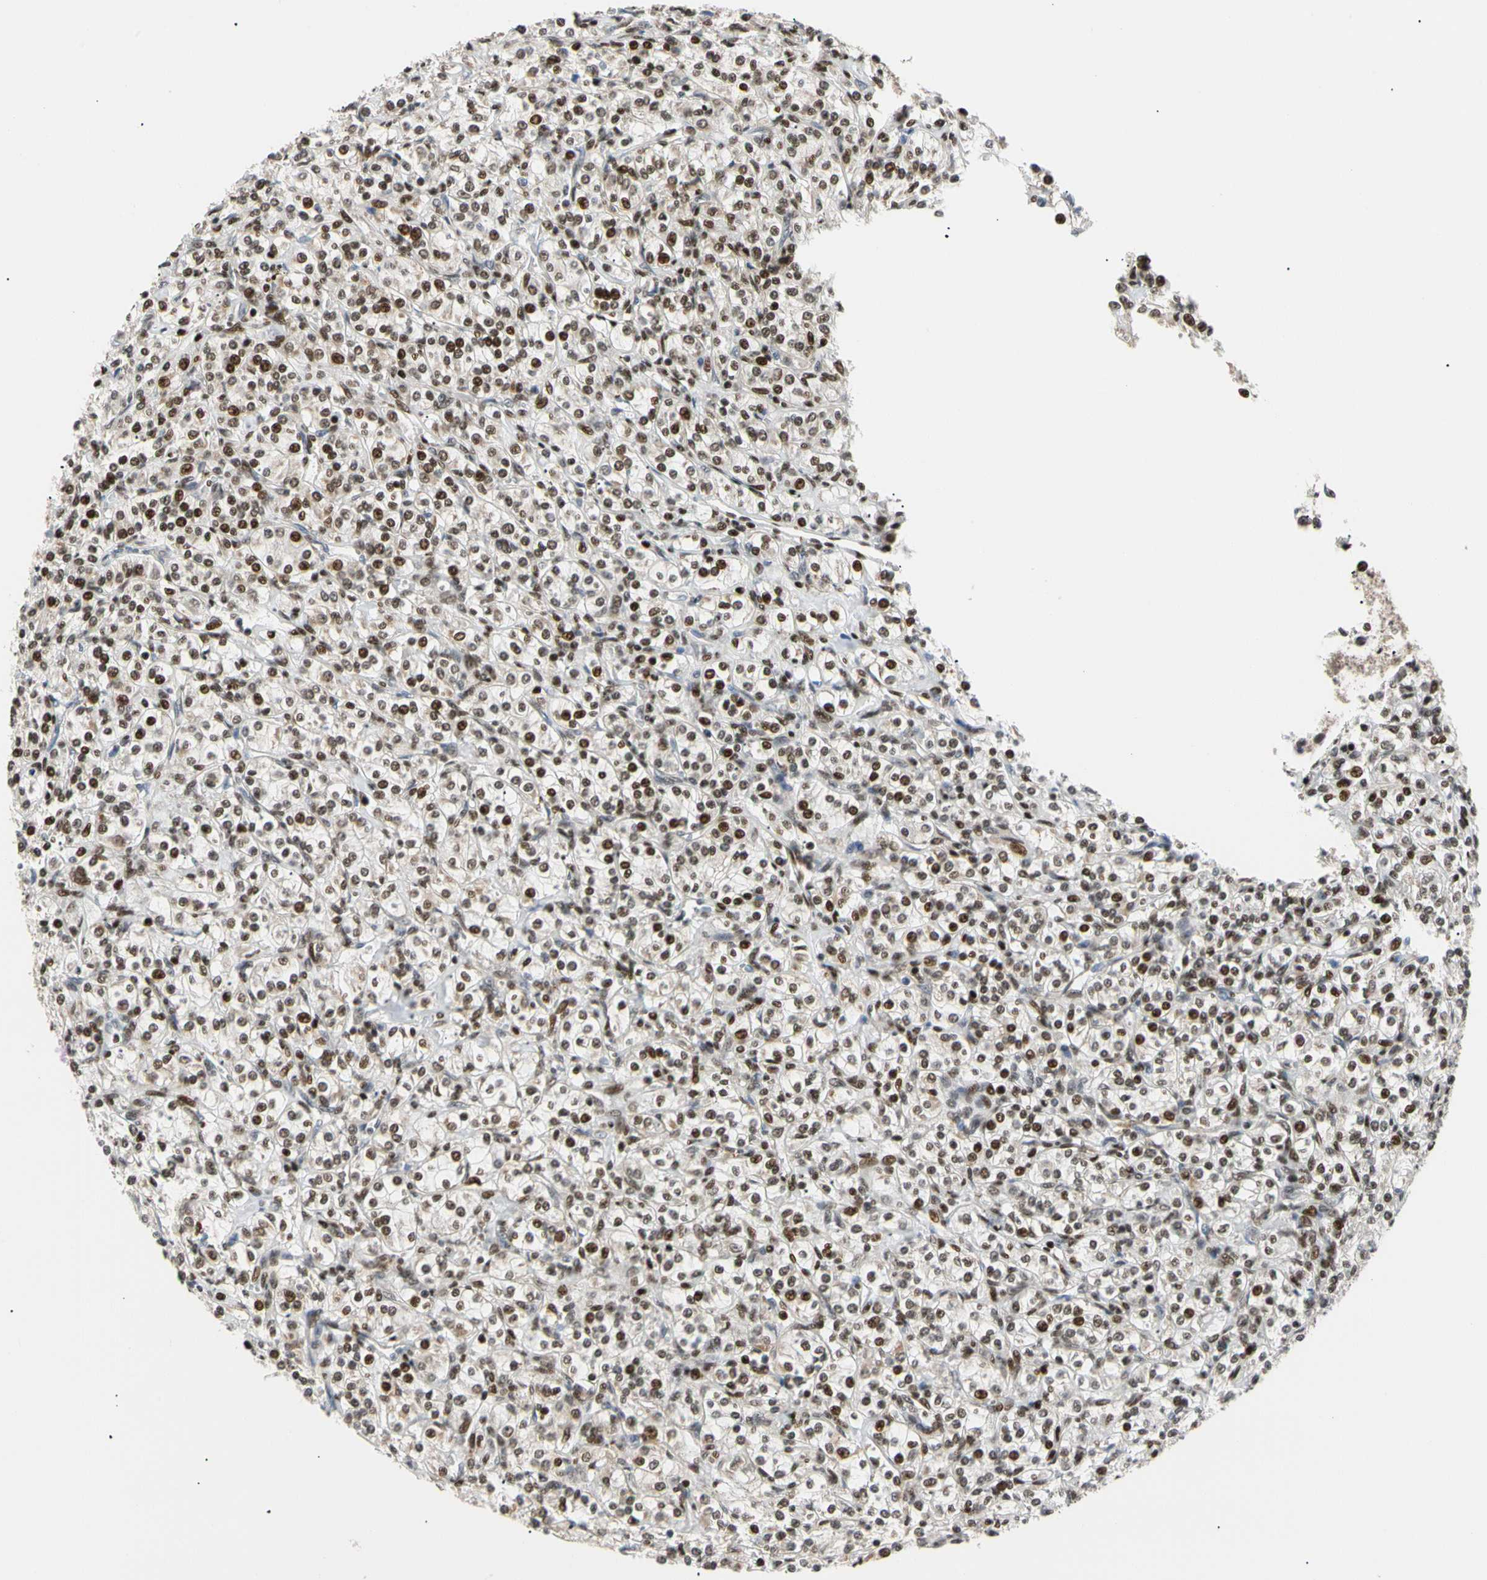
{"staining": {"intensity": "strong", "quantity": "25%-75%", "location": "nuclear"}, "tissue": "renal cancer", "cell_type": "Tumor cells", "image_type": "cancer", "snomed": [{"axis": "morphology", "description": "Adenocarcinoma, NOS"}, {"axis": "topography", "description": "Kidney"}], "caption": "This image exhibits immunohistochemistry staining of human renal cancer, with high strong nuclear positivity in about 25%-75% of tumor cells.", "gene": "E2F1", "patient": {"sex": "male", "age": 77}}